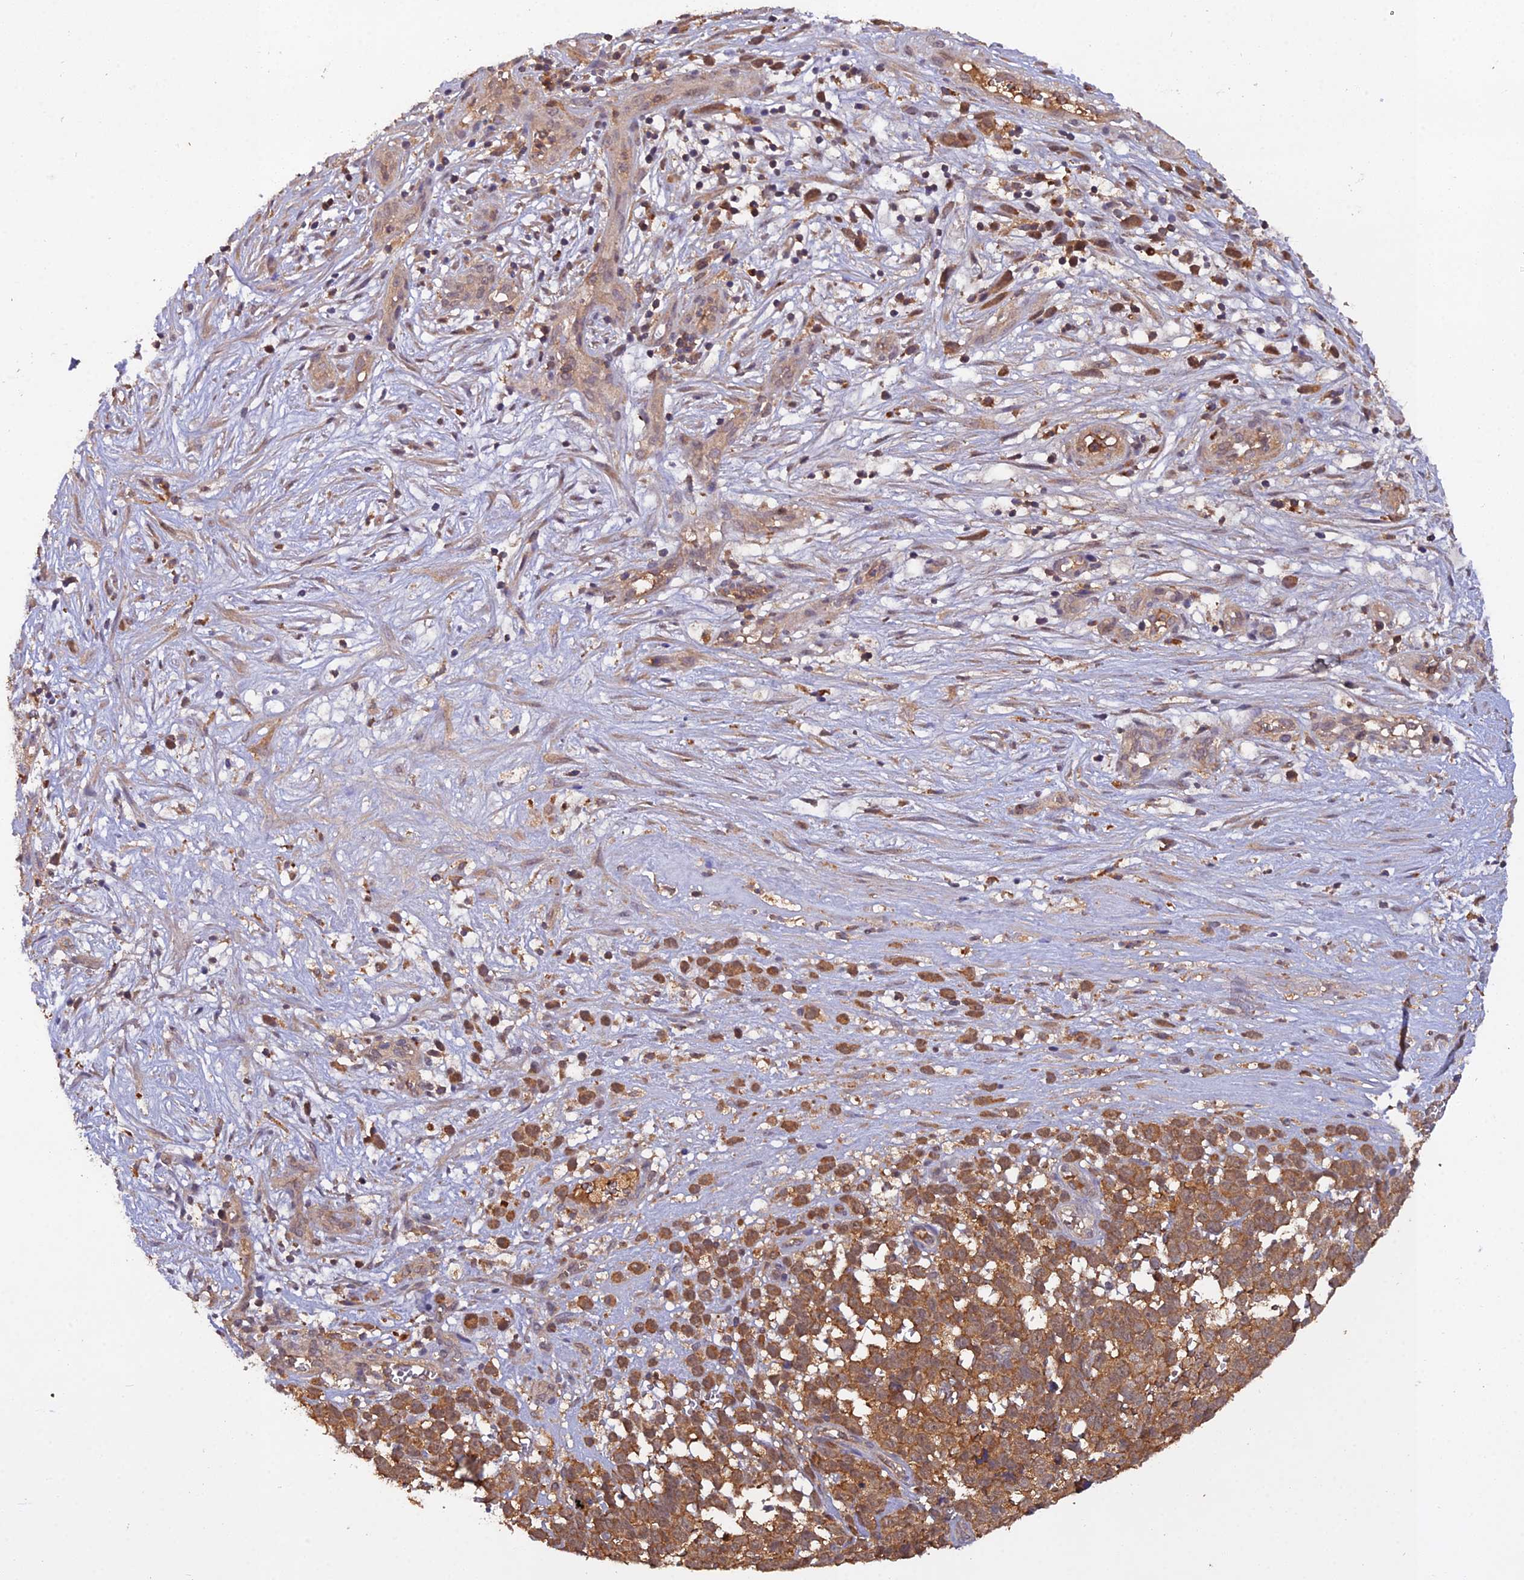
{"staining": {"intensity": "moderate", "quantity": ">75%", "location": "cytoplasmic/membranous"}, "tissue": "melanoma", "cell_type": "Tumor cells", "image_type": "cancer", "snomed": [{"axis": "morphology", "description": "Malignant melanoma, NOS"}, {"axis": "topography", "description": "Nose, NOS"}], "caption": "Melanoma was stained to show a protein in brown. There is medium levels of moderate cytoplasmic/membranous expression in about >75% of tumor cells.", "gene": "TMEM258", "patient": {"sex": "female", "age": 48}}